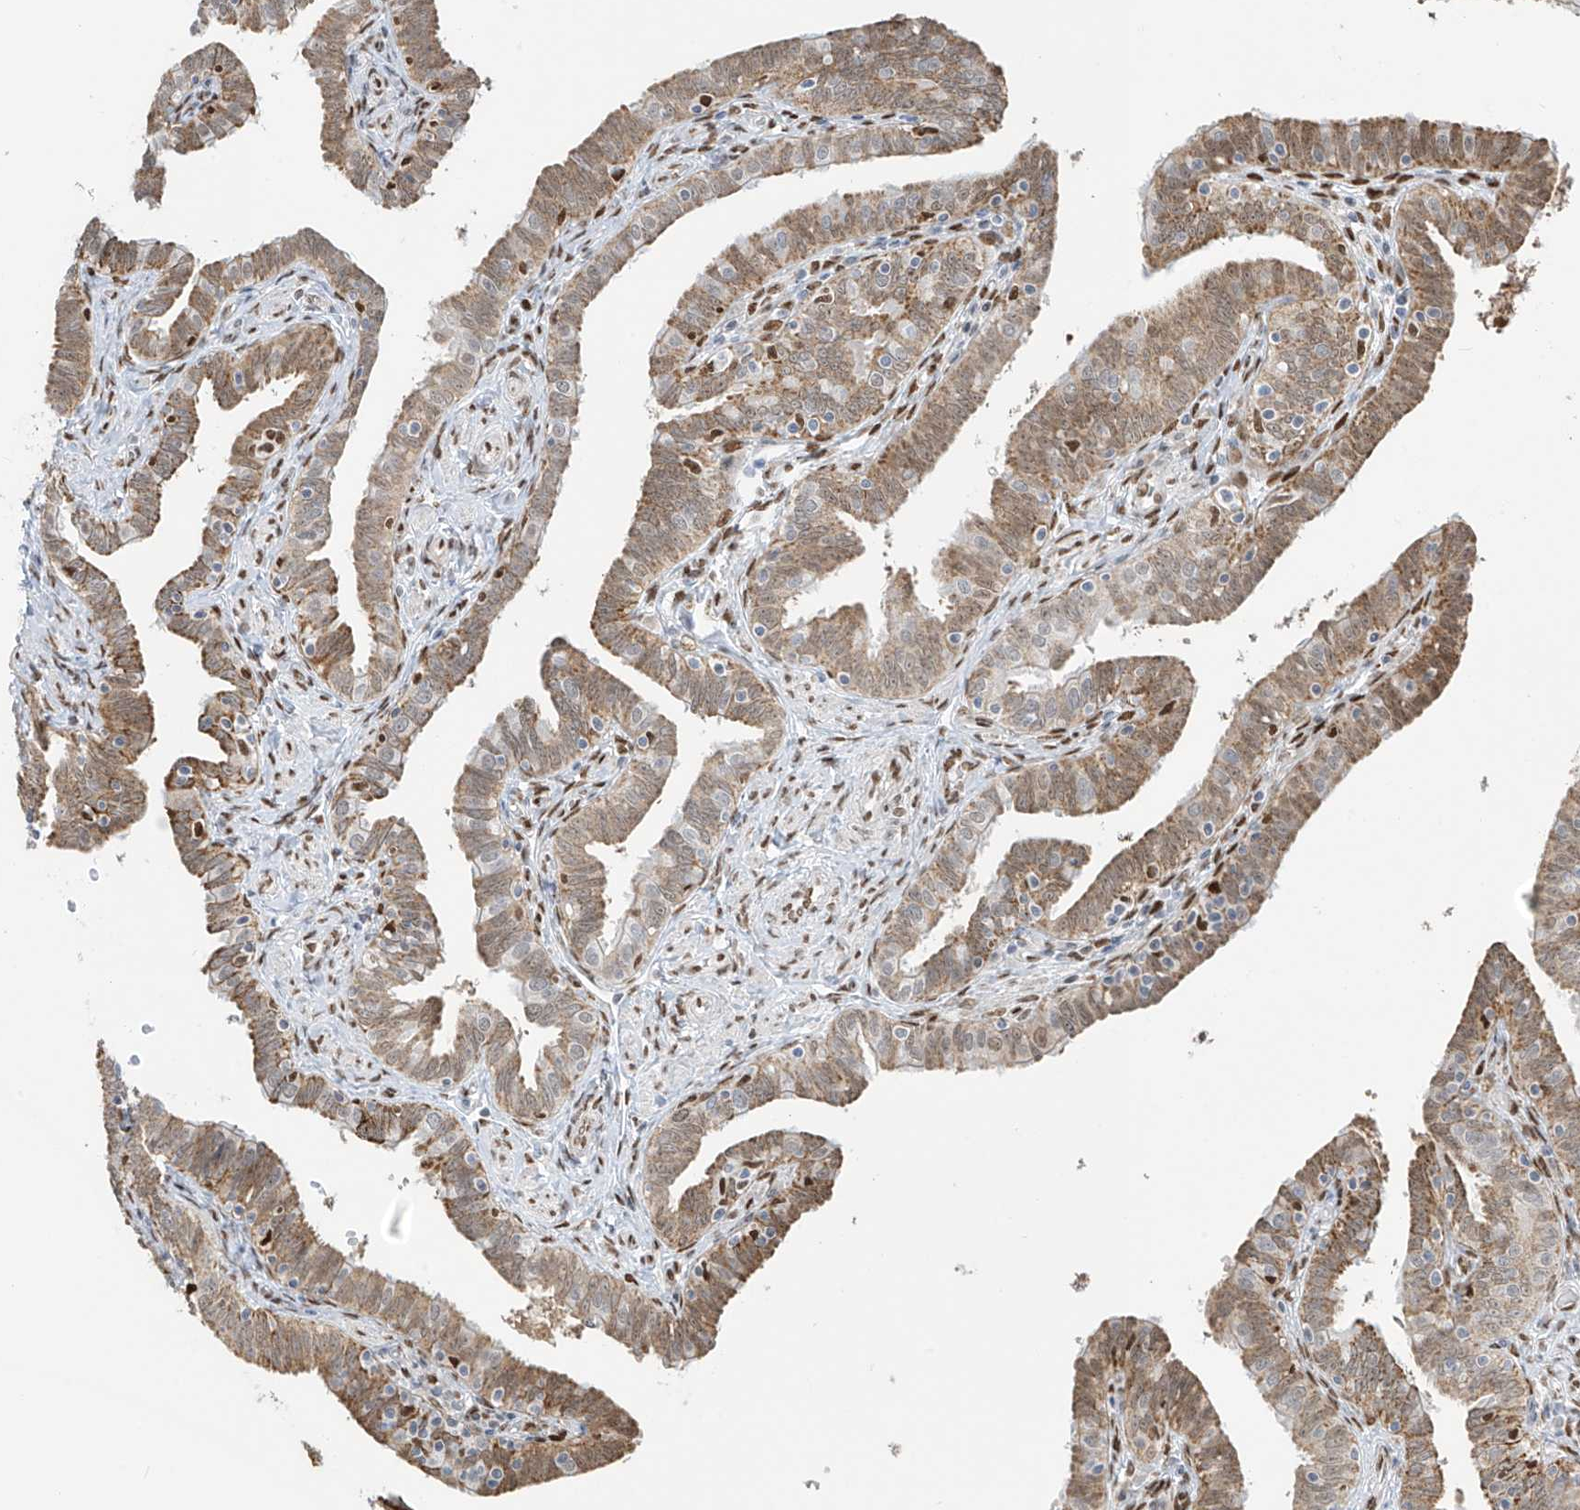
{"staining": {"intensity": "moderate", "quantity": ">75%", "location": "cytoplasmic/membranous,nuclear"}, "tissue": "fallopian tube", "cell_type": "Glandular cells", "image_type": "normal", "snomed": [{"axis": "morphology", "description": "Normal tissue, NOS"}, {"axis": "topography", "description": "Fallopian tube"}], "caption": "Immunohistochemical staining of normal human fallopian tube reveals moderate cytoplasmic/membranous,nuclear protein expression in approximately >75% of glandular cells.", "gene": "PM20D2", "patient": {"sex": "female", "age": 39}}